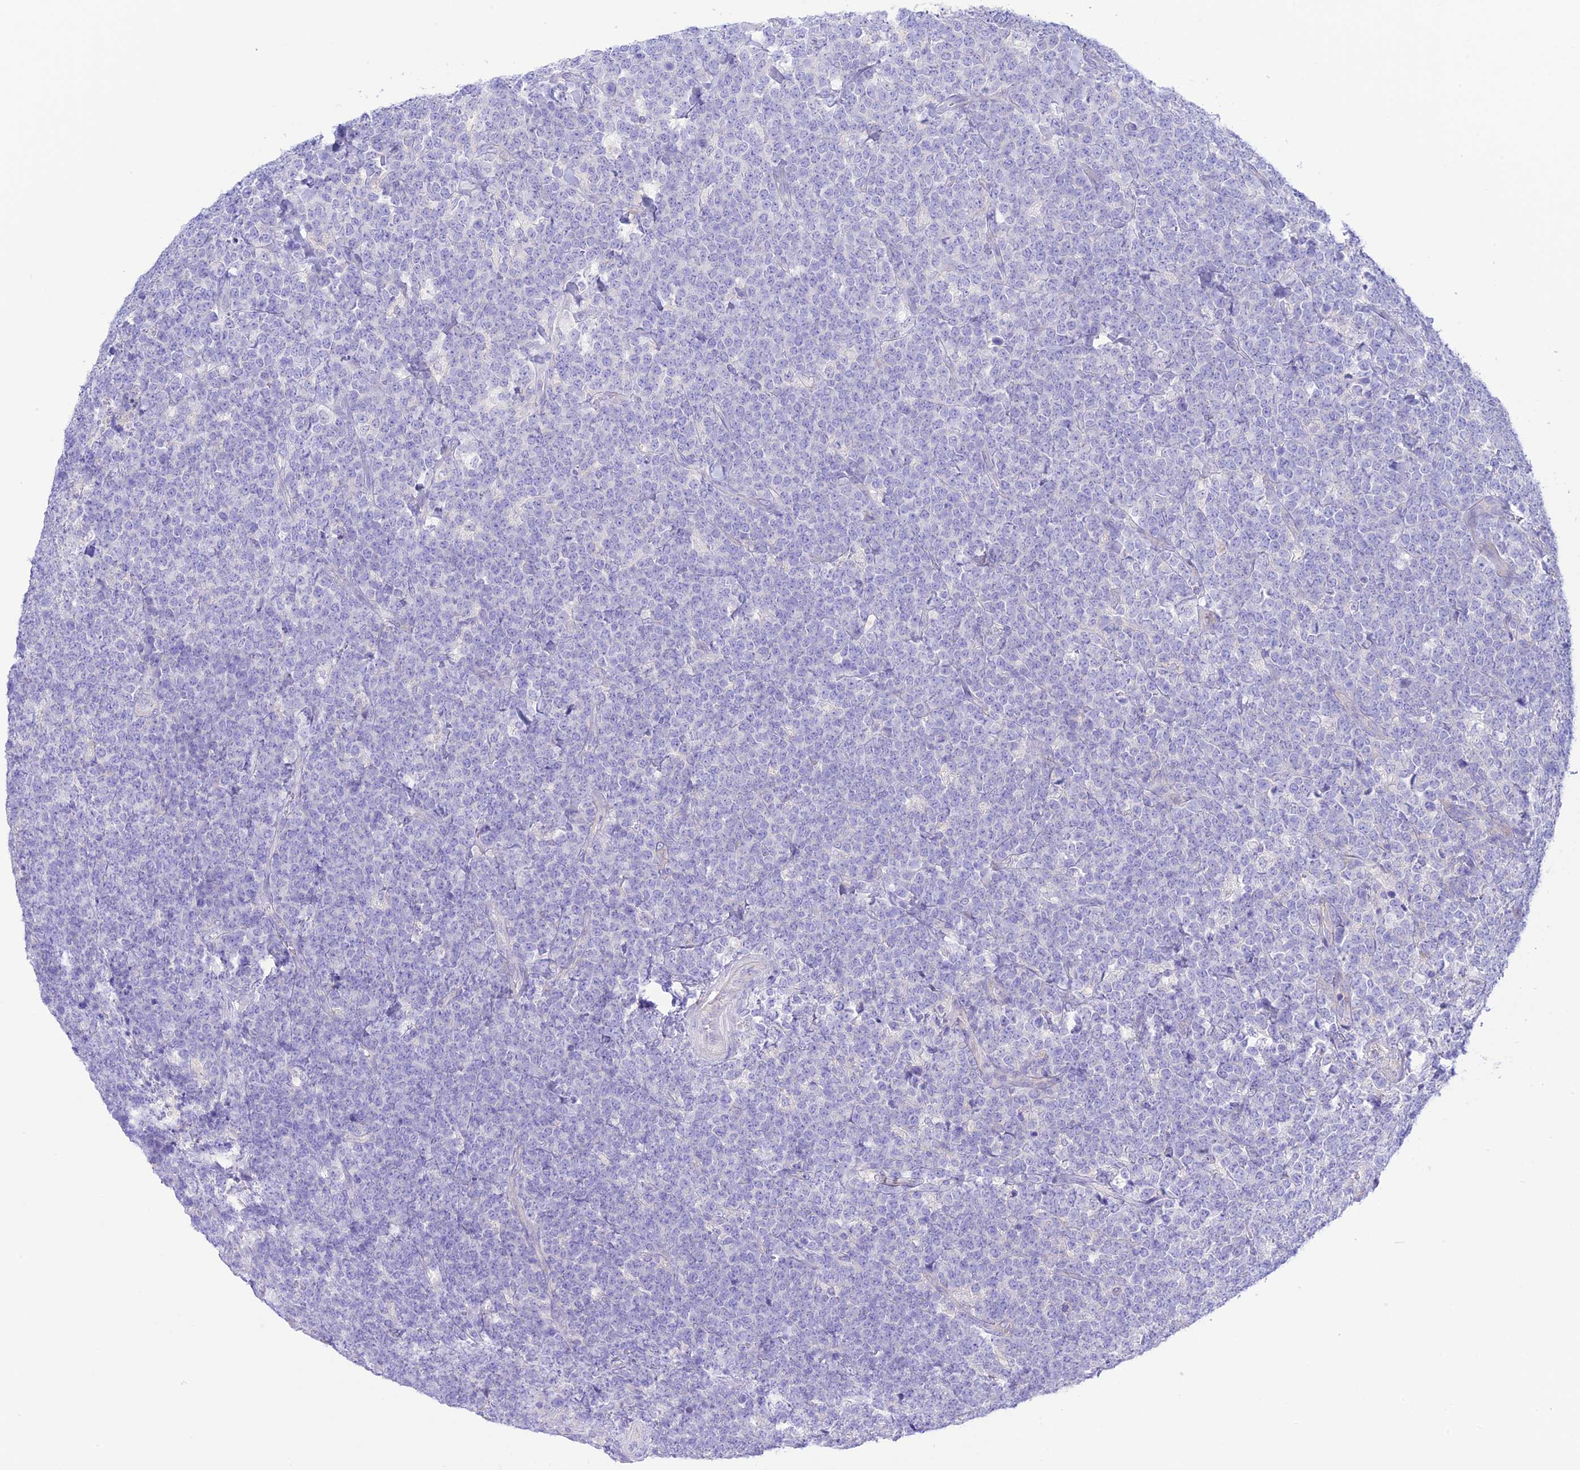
{"staining": {"intensity": "negative", "quantity": "none", "location": "none"}, "tissue": "lymphoma", "cell_type": "Tumor cells", "image_type": "cancer", "snomed": [{"axis": "morphology", "description": "Malignant lymphoma, non-Hodgkin's type, High grade"}, {"axis": "topography", "description": "Small intestine"}], "caption": "IHC image of neoplastic tissue: human malignant lymphoma, non-Hodgkin's type (high-grade) stained with DAB (3,3'-diaminobenzidine) exhibits no significant protein positivity in tumor cells.", "gene": "CHSY3", "patient": {"sex": "male", "age": 8}}